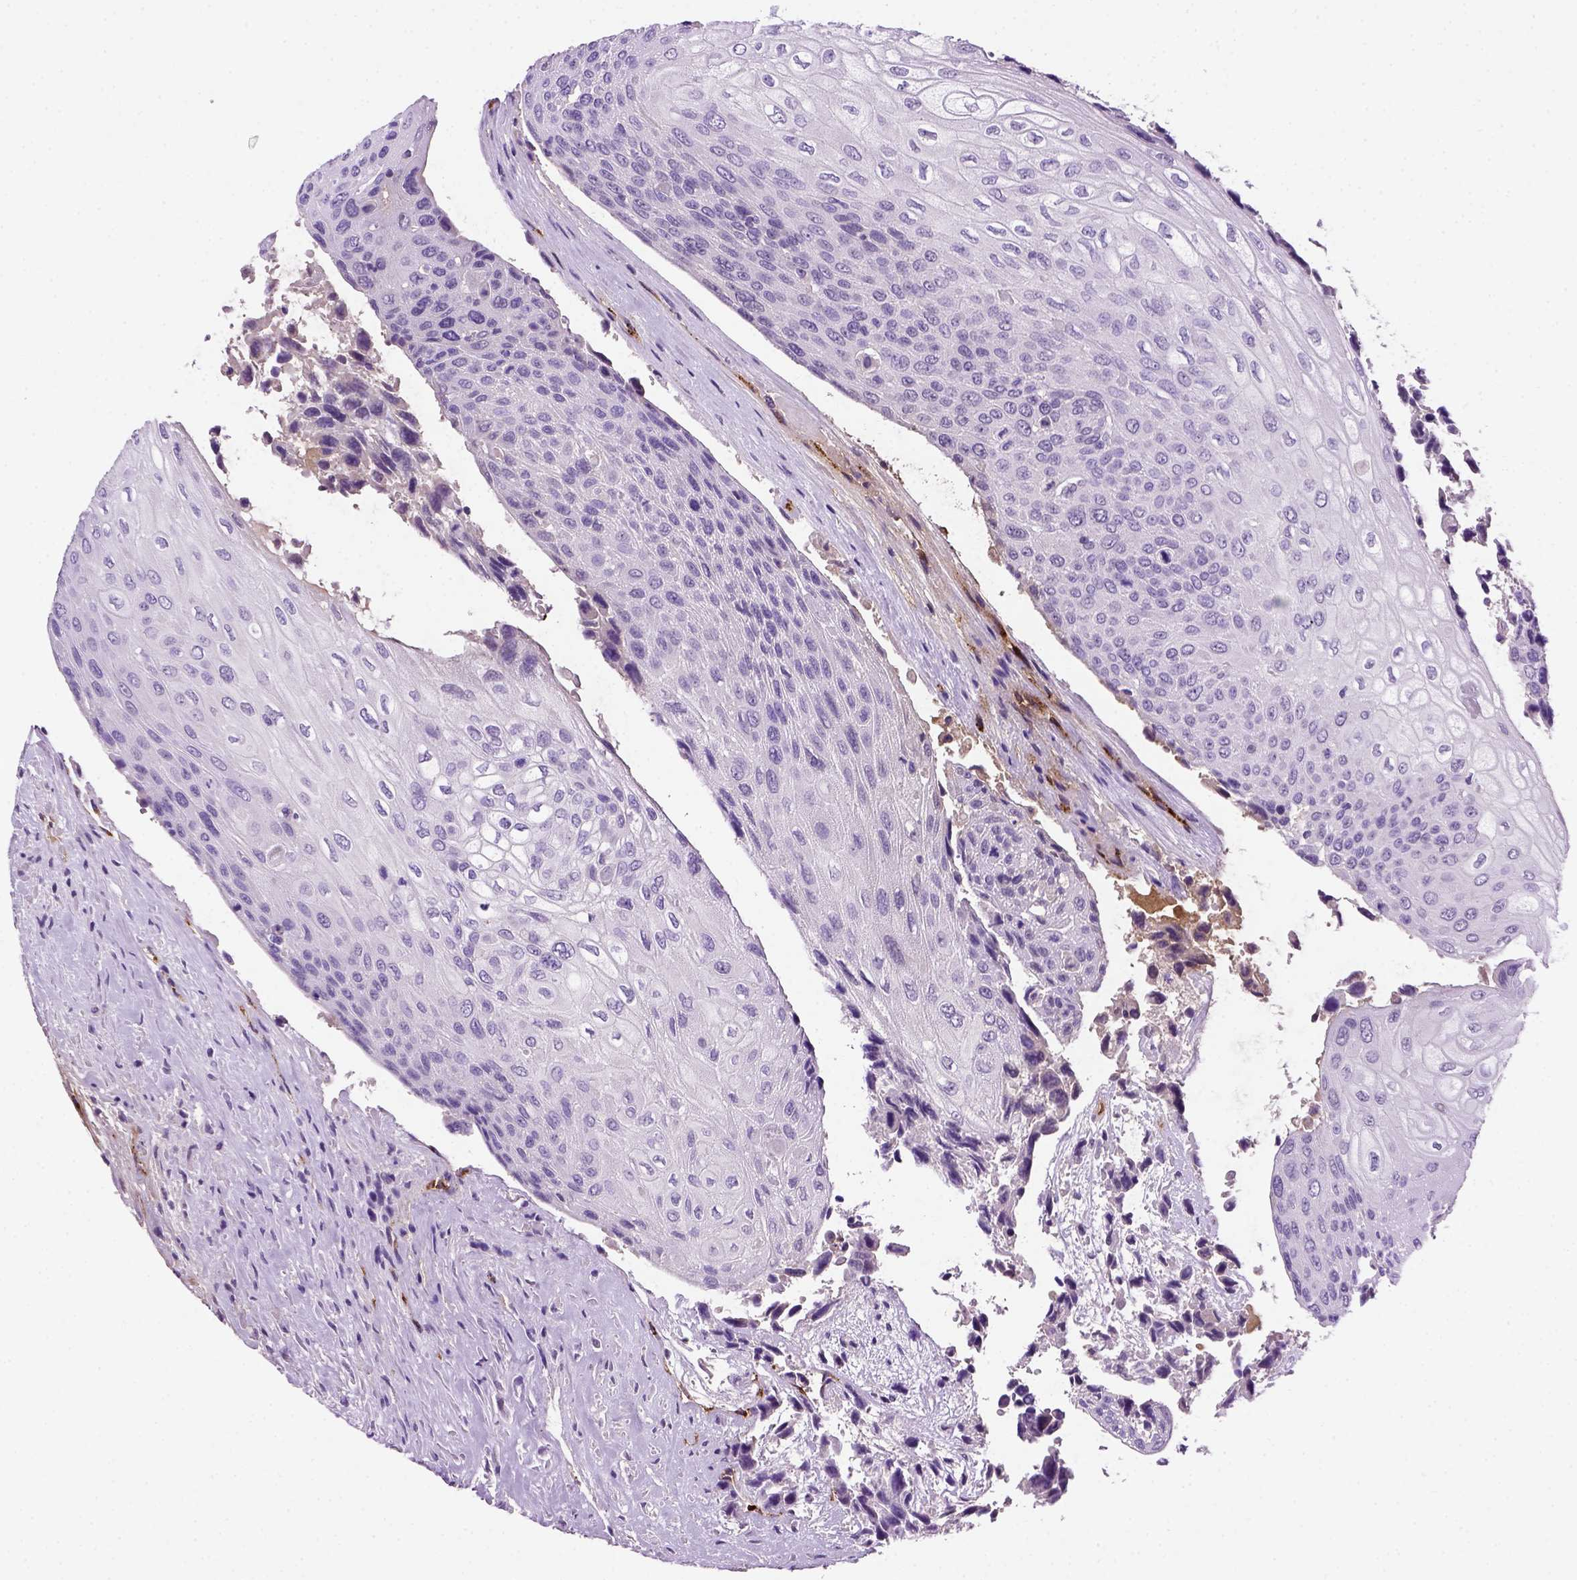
{"staining": {"intensity": "negative", "quantity": "none", "location": "none"}, "tissue": "urothelial cancer", "cell_type": "Tumor cells", "image_type": "cancer", "snomed": [{"axis": "morphology", "description": "Urothelial carcinoma, High grade"}, {"axis": "topography", "description": "Urinary bladder"}], "caption": "This is an IHC micrograph of human urothelial carcinoma (high-grade). There is no positivity in tumor cells.", "gene": "VWF", "patient": {"sex": "female", "age": 70}}